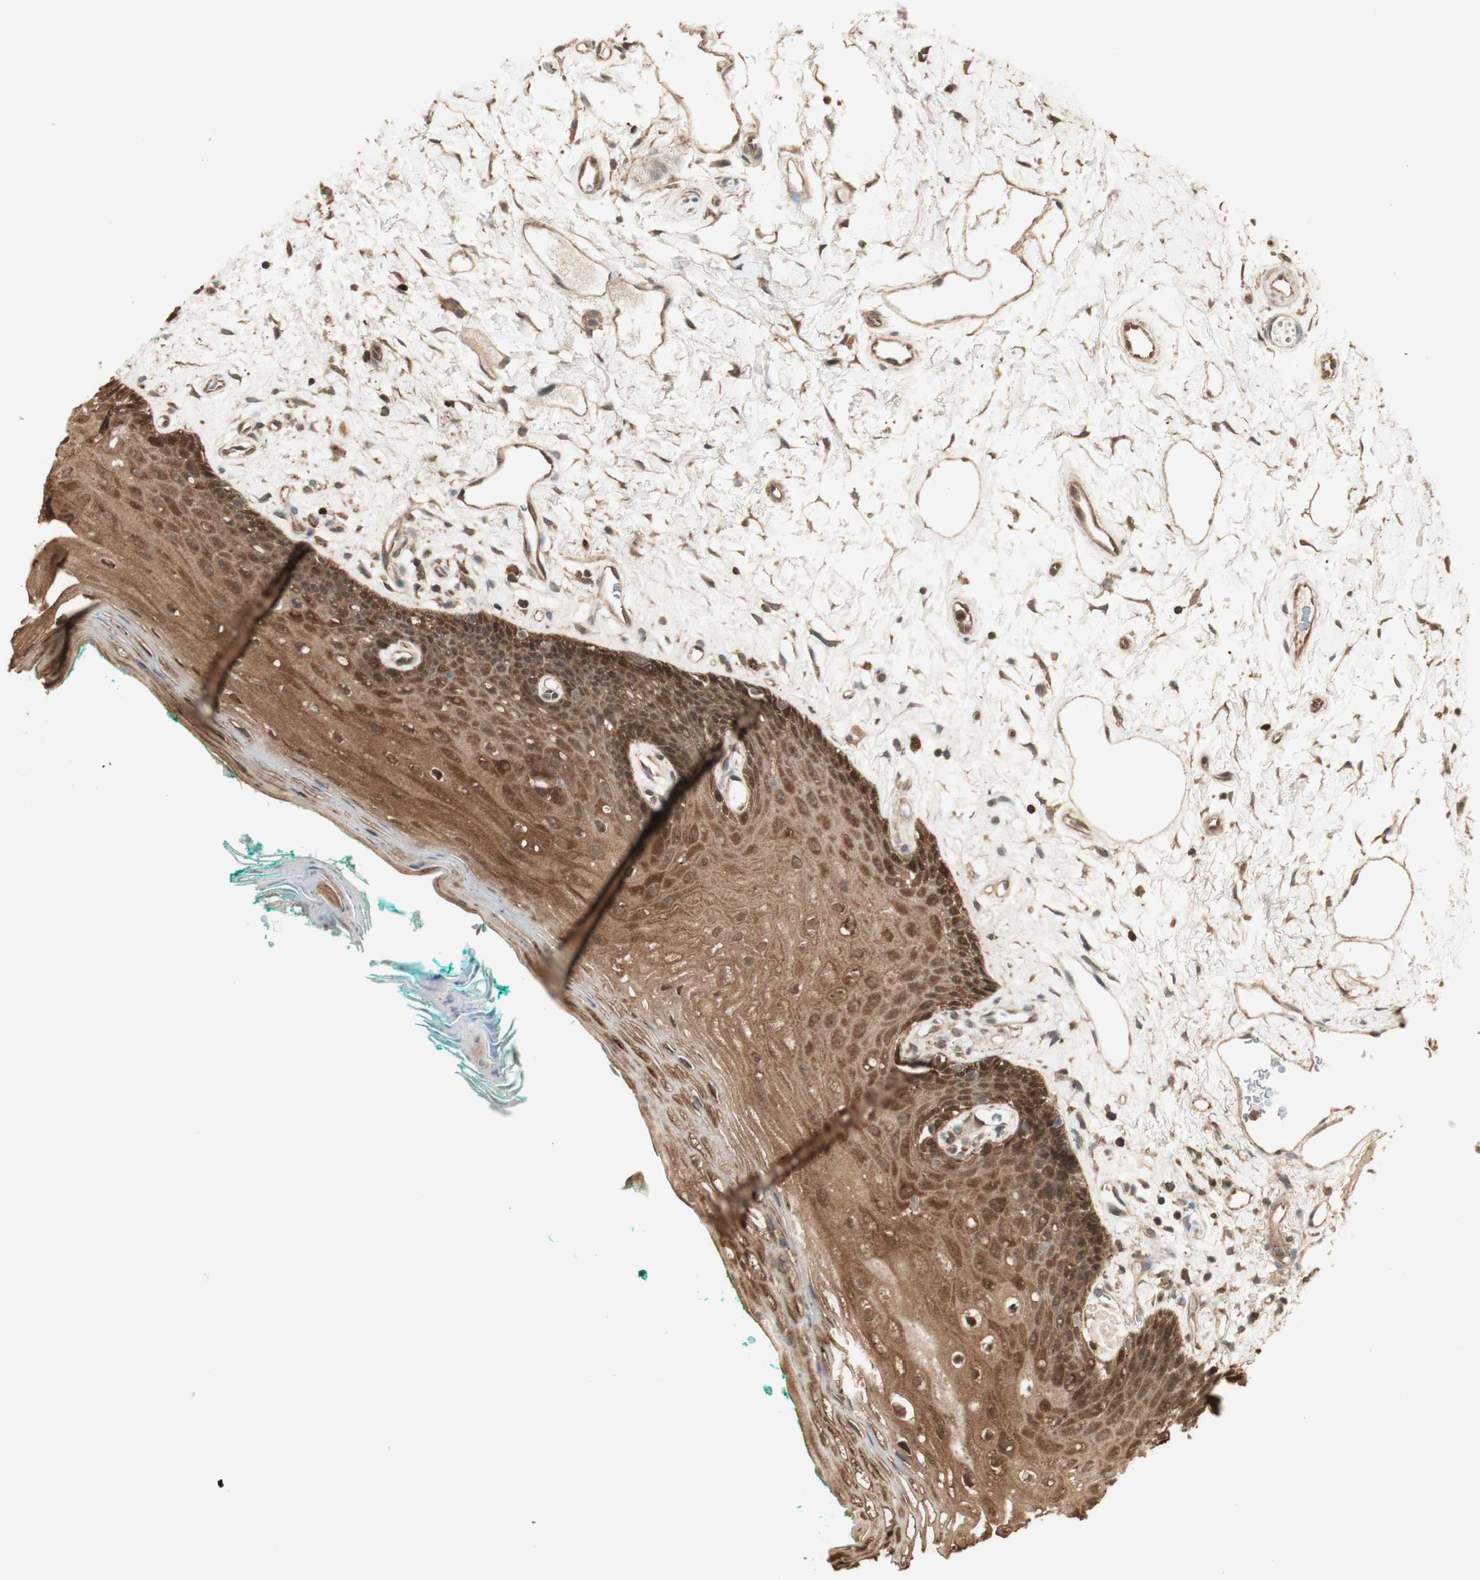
{"staining": {"intensity": "moderate", "quantity": ">75%", "location": "cytoplasmic/membranous,nuclear"}, "tissue": "oral mucosa", "cell_type": "Squamous epithelial cells", "image_type": "normal", "snomed": [{"axis": "morphology", "description": "Normal tissue, NOS"}, {"axis": "topography", "description": "Skeletal muscle"}, {"axis": "topography", "description": "Oral tissue"}, {"axis": "topography", "description": "Peripheral nerve tissue"}], "caption": "Squamous epithelial cells show medium levels of moderate cytoplasmic/membranous,nuclear expression in approximately >75% of cells in unremarkable human oral mucosa. (DAB (3,3'-diaminobenzidine) IHC with brightfield microscopy, high magnification).", "gene": "YWHAB", "patient": {"sex": "female", "age": 84}}